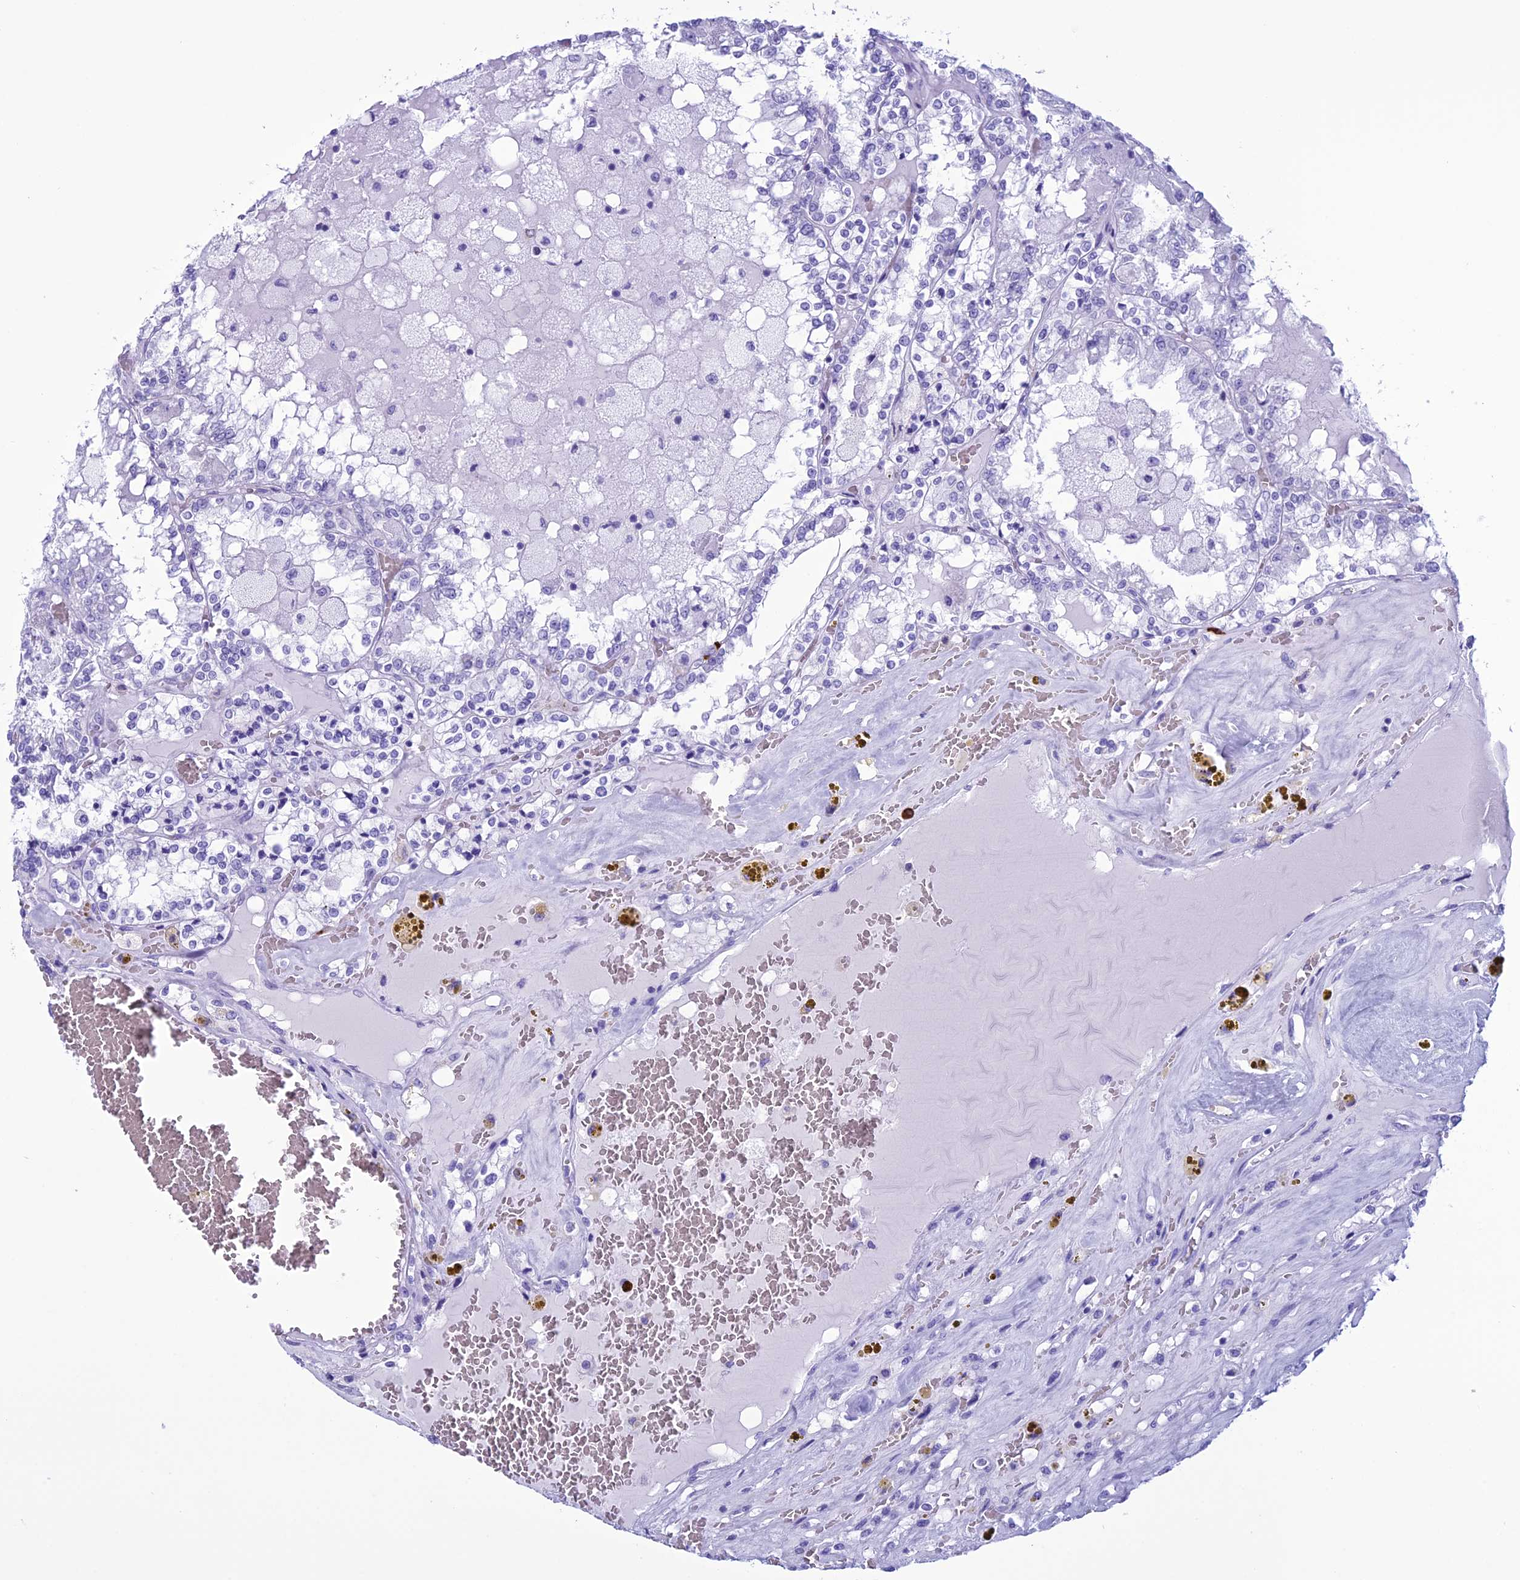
{"staining": {"intensity": "negative", "quantity": "none", "location": "none"}, "tissue": "renal cancer", "cell_type": "Tumor cells", "image_type": "cancer", "snomed": [{"axis": "morphology", "description": "Adenocarcinoma, NOS"}, {"axis": "topography", "description": "Kidney"}], "caption": "Histopathology image shows no protein staining in tumor cells of adenocarcinoma (renal) tissue.", "gene": "MZB1", "patient": {"sex": "female", "age": 56}}